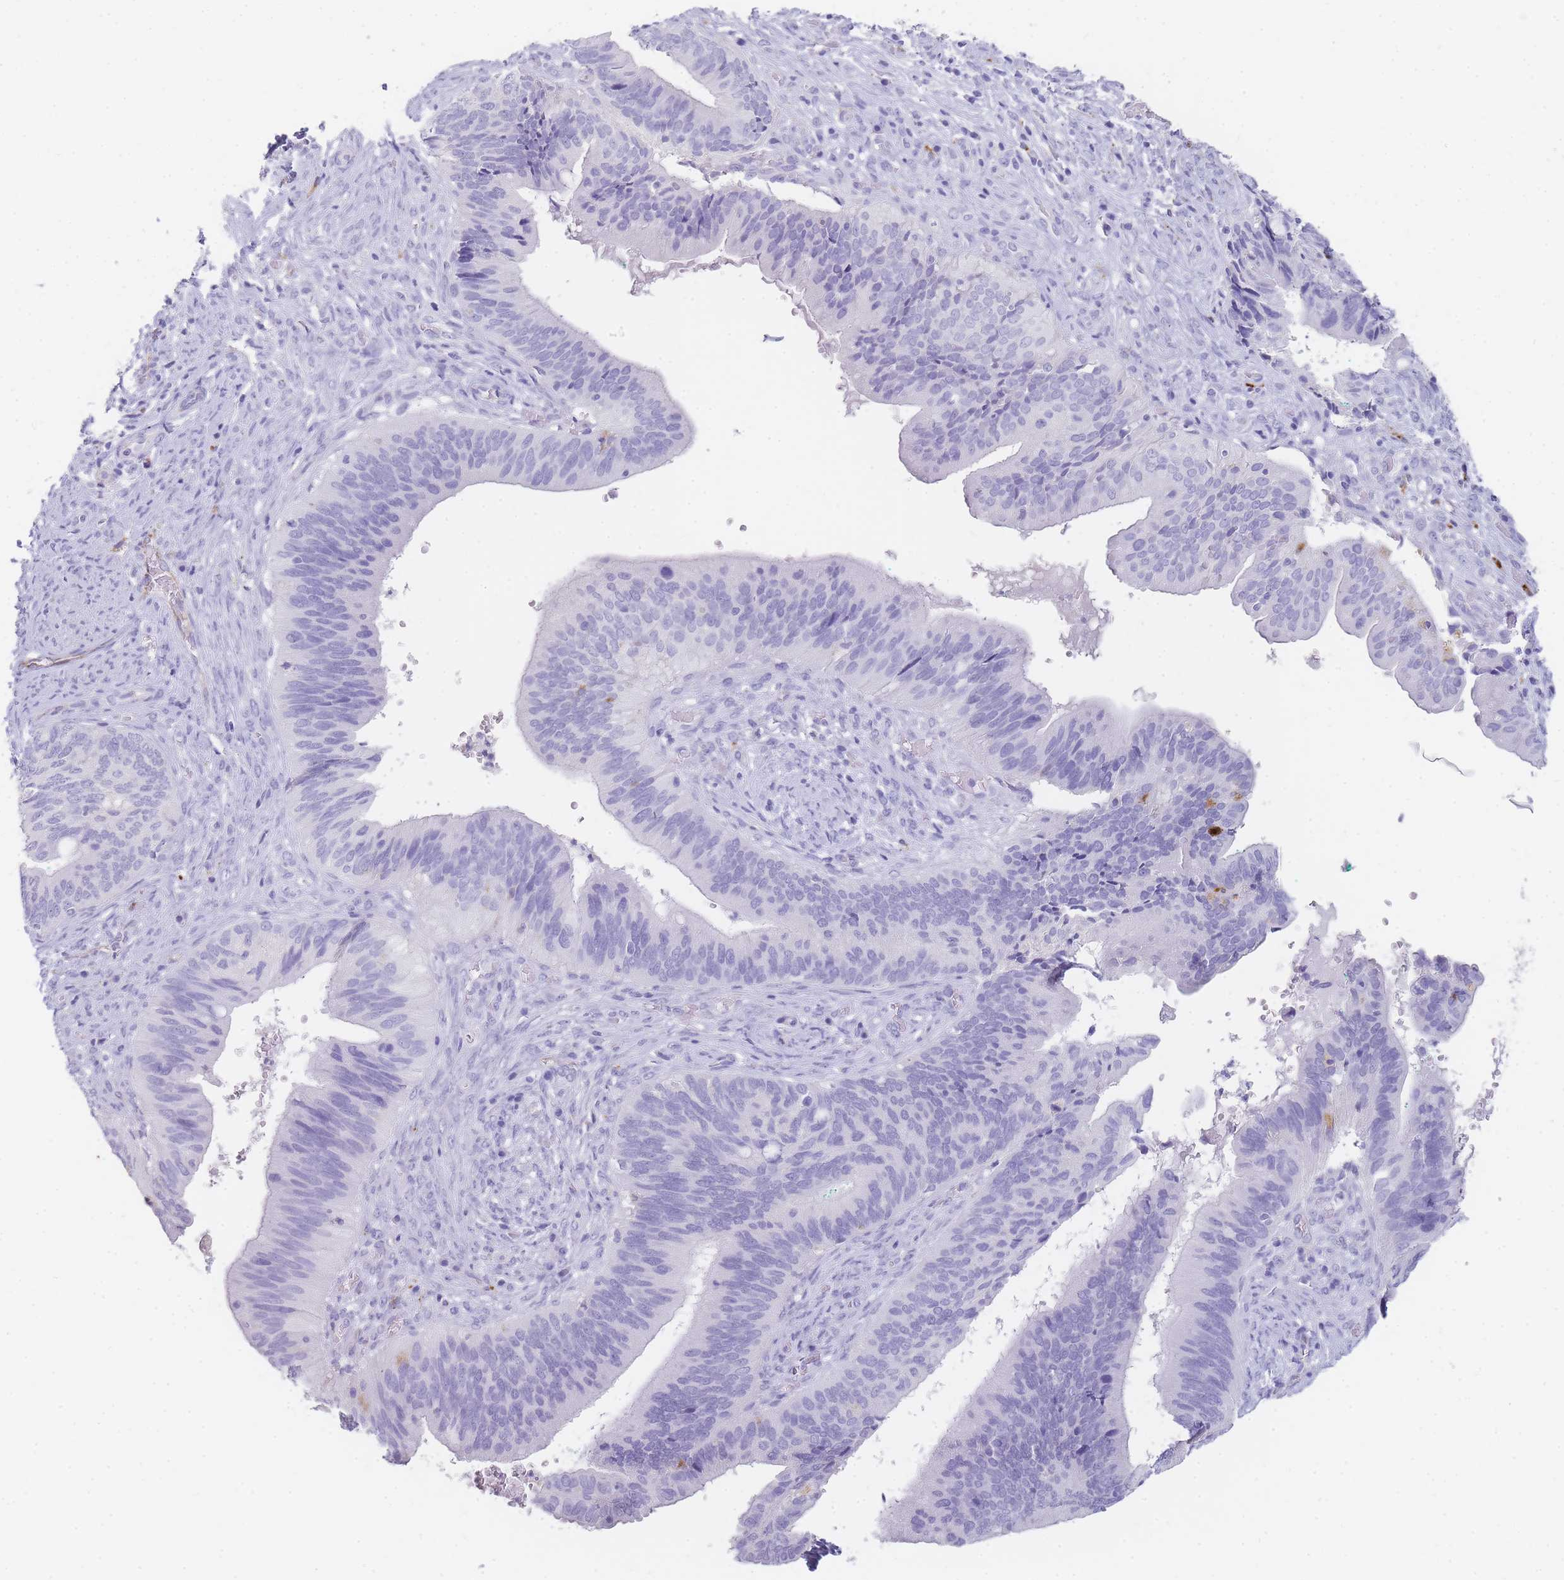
{"staining": {"intensity": "negative", "quantity": "none", "location": "none"}, "tissue": "cervical cancer", "cell_type": "Tumor cells", "image_type": "cancer", "snomed": [{"axis": "morphology", "description": "Adenocarcinoma, NOS"}, {"axis": "topography", "description": "Cervix"}], "caption": "High power microscopy histopathology image of an IHC histopathology image of cervical cancer, revealing no significant expression in tumor cells.", "gene": "RHO", "patient": {"sex": "female", "age": 42}}